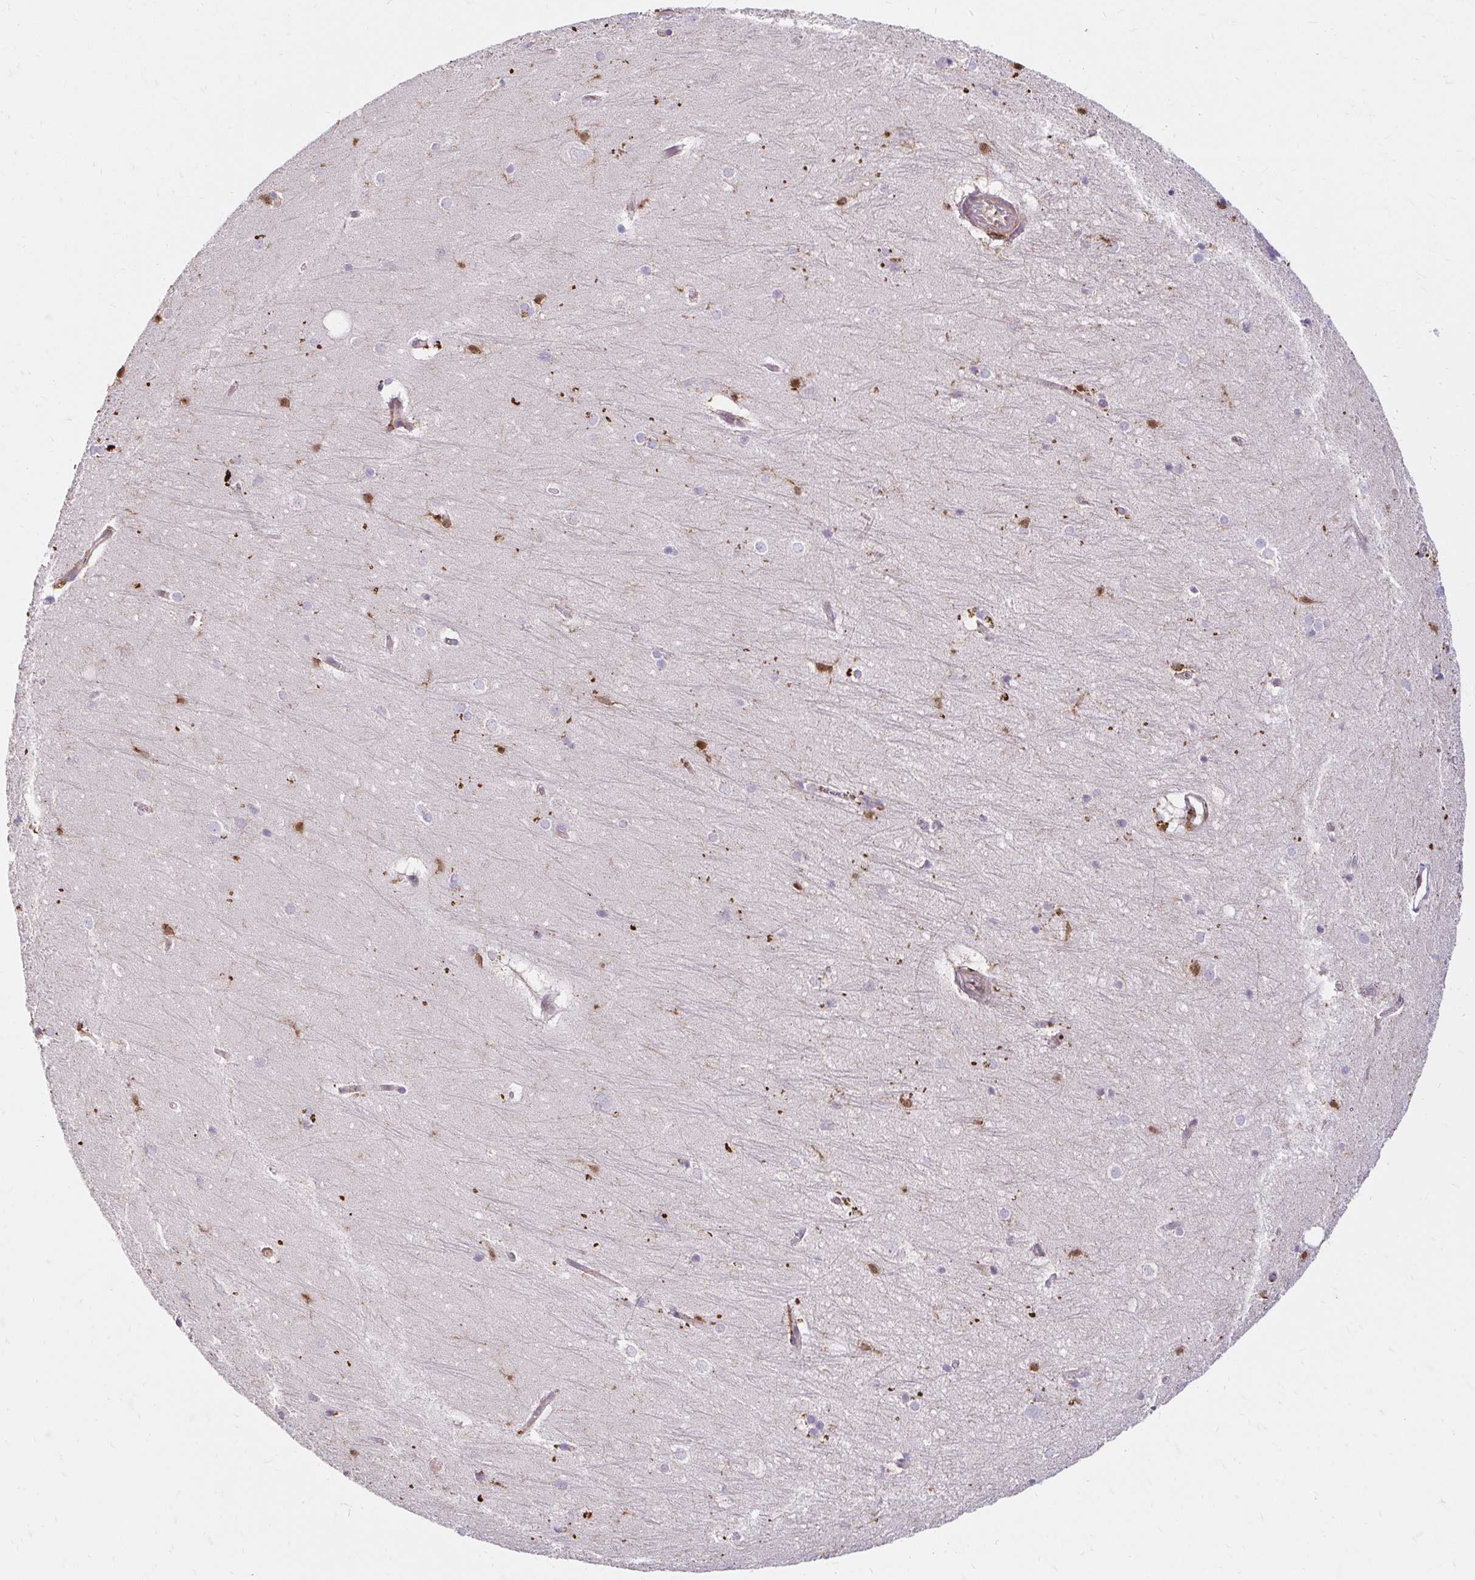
{"staining": {"intensity": "moderate", "quantity": "<25%", "location": "nuclear"}, "tissue": "hippocampus", "cell_type": "Glial cells", "image_type": "normal", "snomed": [{"axis": "morphology", "description": "Normal tissue, NOS"}, {"axis": "topography", "description": "Cerebral cortex"}, {"axis": "topography", "description": "Hippocampus"}], "caption": "Protein staining of benign hippocampus reveals moderate nuclear expression in approximately <25% of glial cells. (Stains: DAB (3,3'-diaminobenzidine) in brown, nuclei in blue, Microscopy: brightfield microscopy at high magnification).", "gene": "PYCARD", "patient": {"sex": "female", "age": 19}}